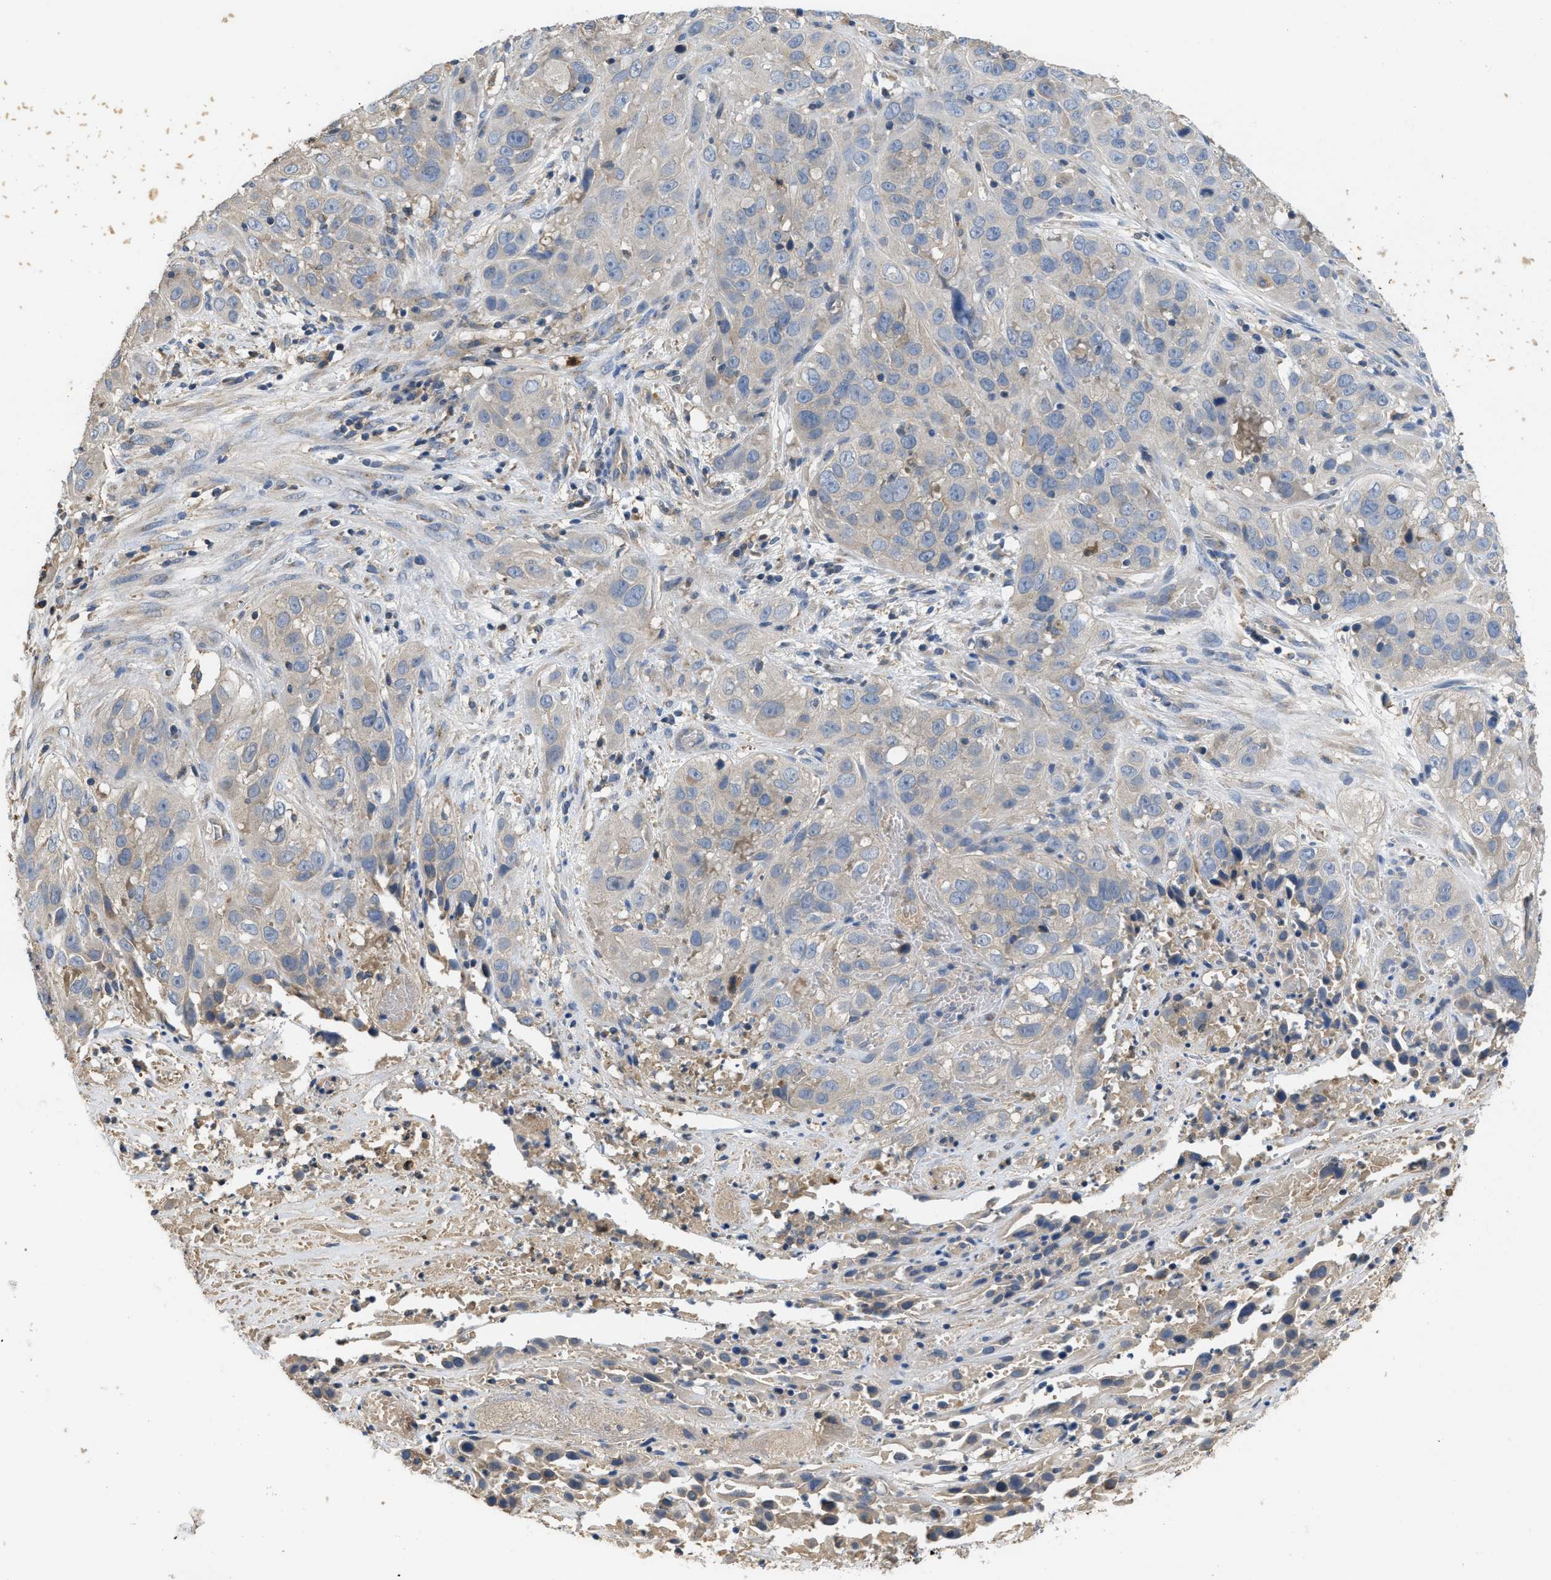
{"staining": {"intensity": "weak", "quantity": "<25%", "location": "cytoplasmic/membranous"}, "tissue": "cervical cancer", "cell_type": "Tumor cells", "image_type": "cancer", "snomed": [{"axis": "morphology", "description": "Squamous cell carcinoma, NOS"}, {"axis": "topography", "description": "Cervix"}], "caption": "Immunohistochemistry (IHC) histopathology image of neoplastic tissue: squamous cell carcinoma (cervical) stained with DAB (3,3'-diaminobenzidine) exhibits no significant protein expression in tumor cells. (Immunohistochemistry (IHC), brightfield microscopy, high magnification).", "gene": "RNF216", "patient": {"sex": "female", "age": 32}}